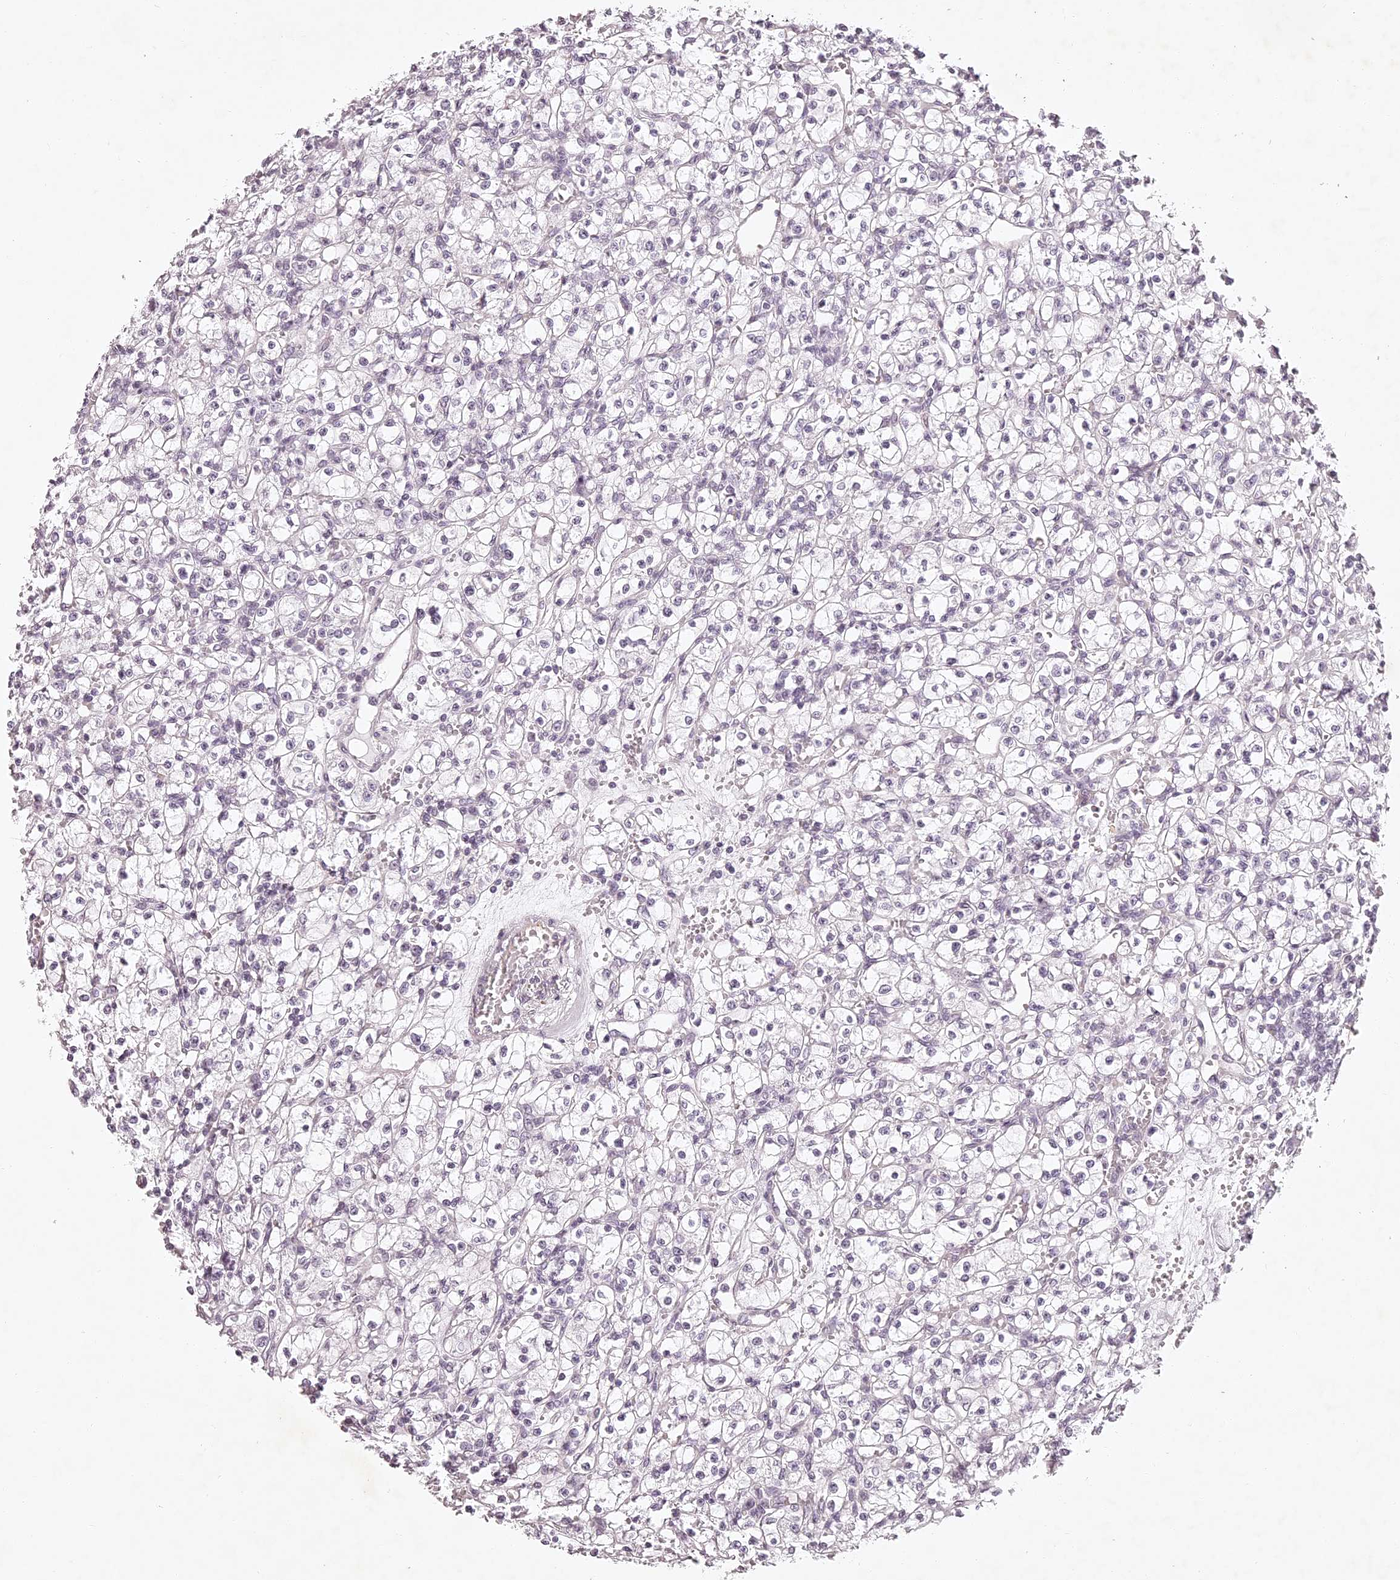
{"staining": {"intensity": "negative", "quantity": "none", "location": "none"}, "tissue": "renal cancer", "cell_type": "Tumor cells", "image_type": "cancer", "snomed": [{"axis": "morphology", "description": "Adenocarcinoma, NOS"}, {"axis": "topography", "description": "Kidney"}], "caption": "Renal cancer was stained to show a protein in brown. There is no significant positivity in tumor cells. (Brightfield microscopy of DAB IHC at high magnification).", "gene": "ELAPOR1", "patient": {"sex": "female", "age": 59}}